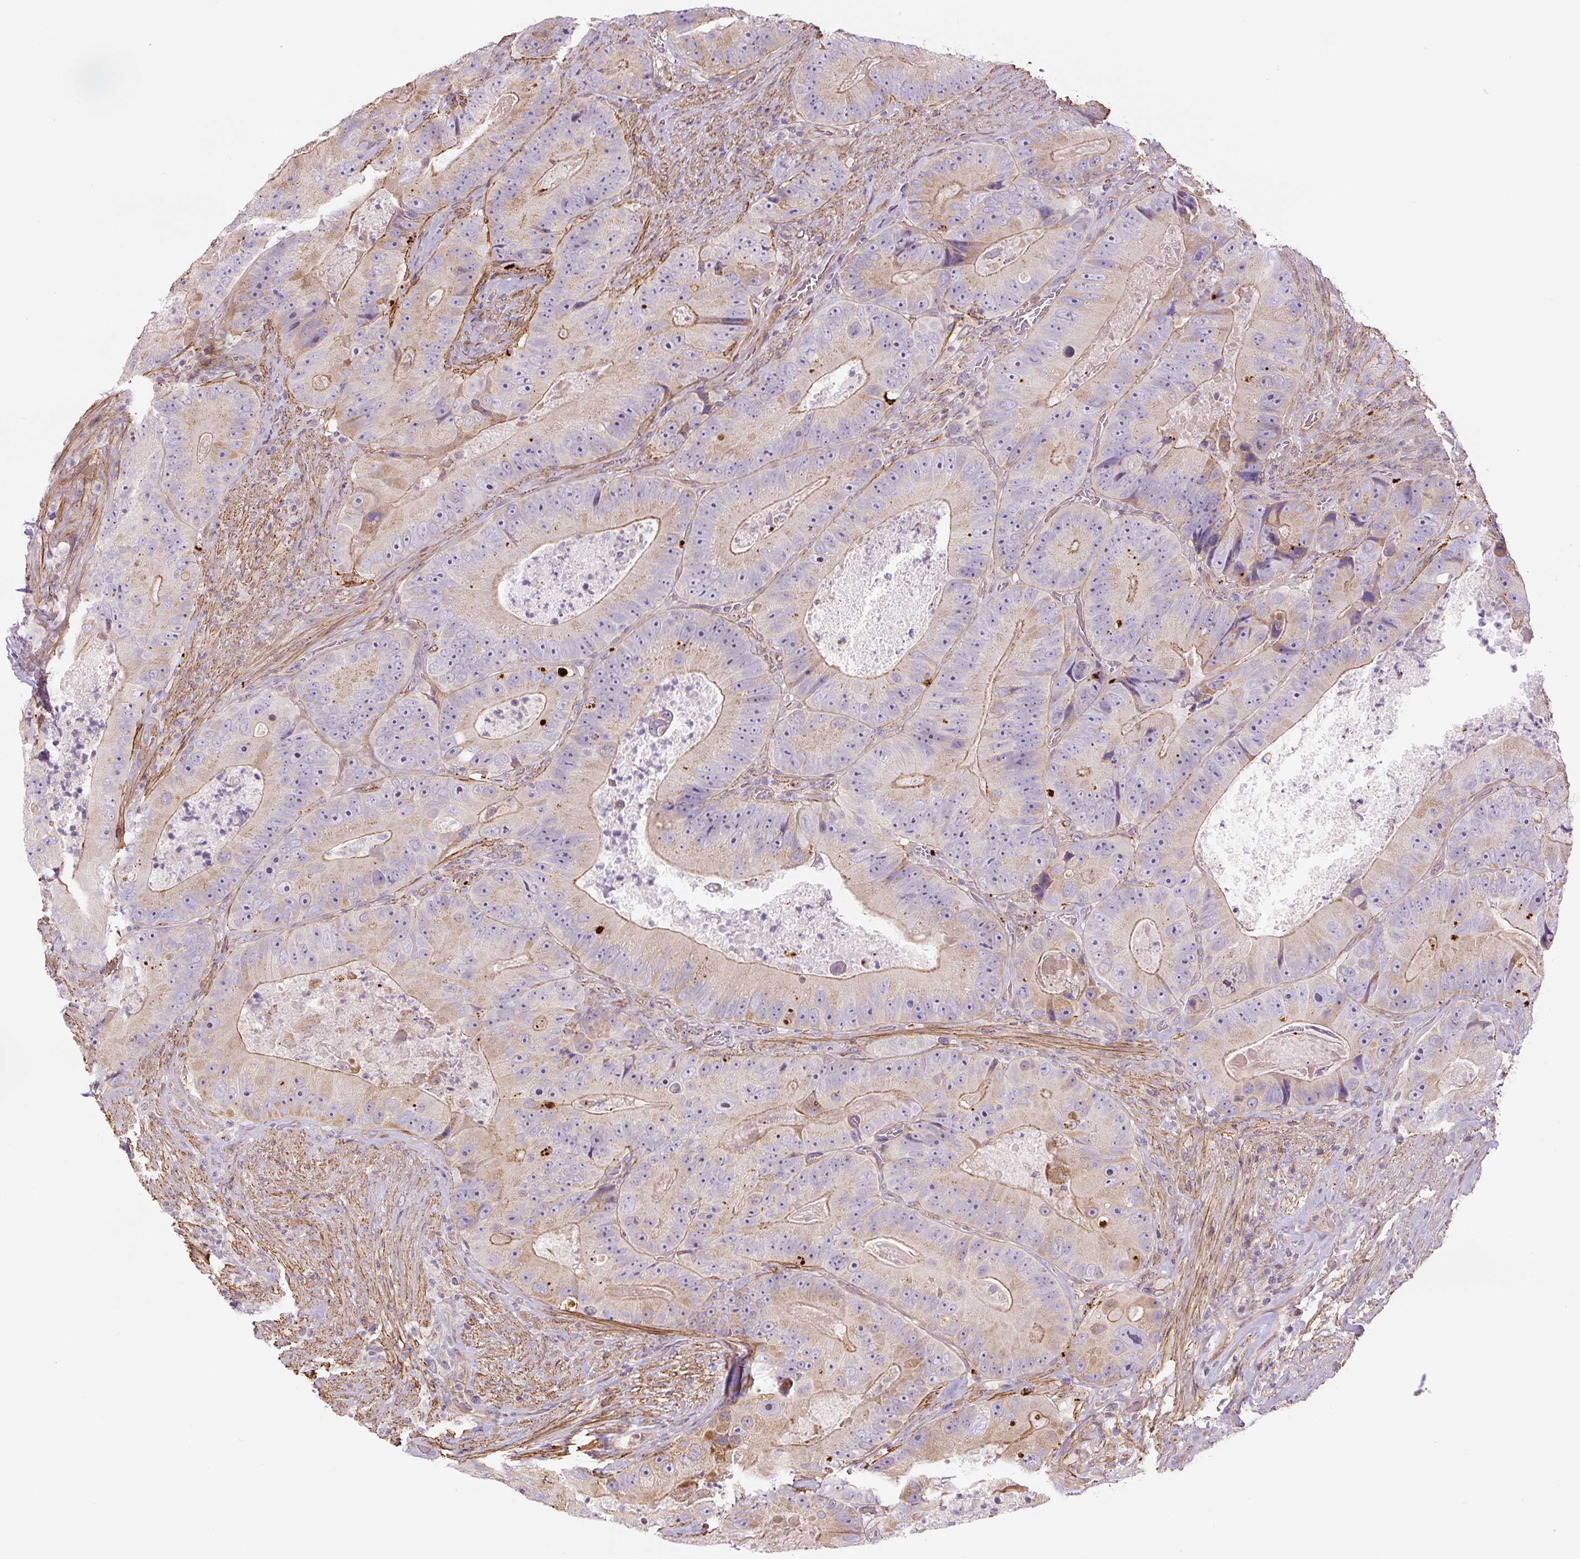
{"staining": {"intensity": "weak", "quantity": "25%-75%", "location": "cytoplasmic/membranous"}, "tissue": "colorectal cancer", "cell_type": "Tumor cells", "image_type": "cancer", "snomed": [{"axis": "morphology", "description": "Adenocarcinoma, NOS"}, {"axis": "topography", "description": "Colon"}], "caption": "Brown immunohistochemical staining in human adenocarcinoma (colorectal) displays weak cytoplasmic/membranous staining in about 25%-75% of tumor cells. (DAB IHC, brown staining for protein, blue staining for nuclei).", "gene": "CCNI2", "patient": {"sex": "female", "age": 86}}